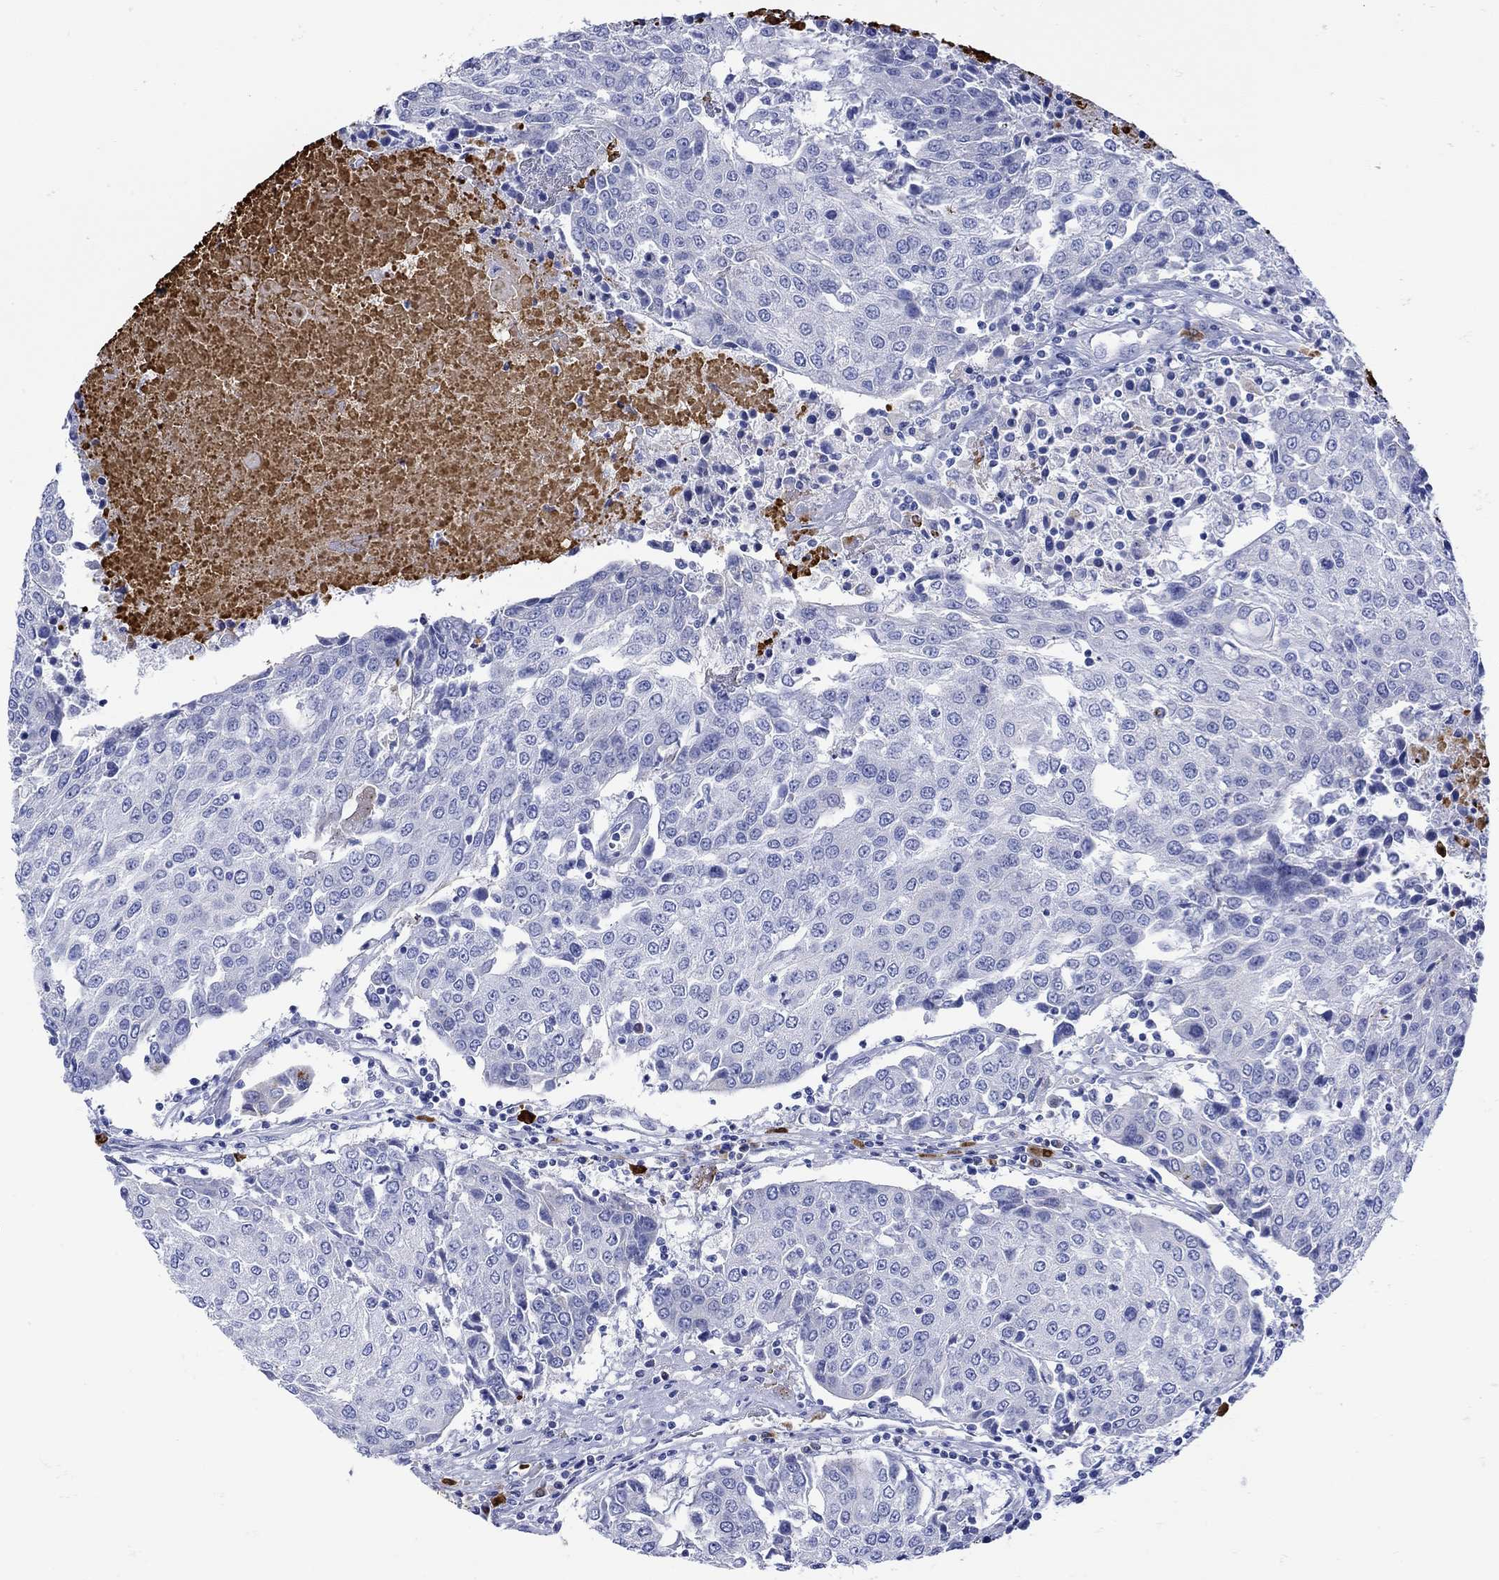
{"staining": {"intensity": "negative", "quantity": "none", "location": "none"}, "tissue": "urothelial cancer", "cell_type": "Tumor cells", "image_type": "cancer", "snomed": [{"axis": "morphology", "description": "Urothelial carcinoma, High grade"}, {"axis": "topography", "description": "Urinary bladder"}], "caption": "The immunohistochemistry (IHC) image has no significant positivity in tumor cells of high-grade urothelial carcinoma tissue.", "gene": "ANKMY1", "patient": {"sex": "female", "age": 85}}